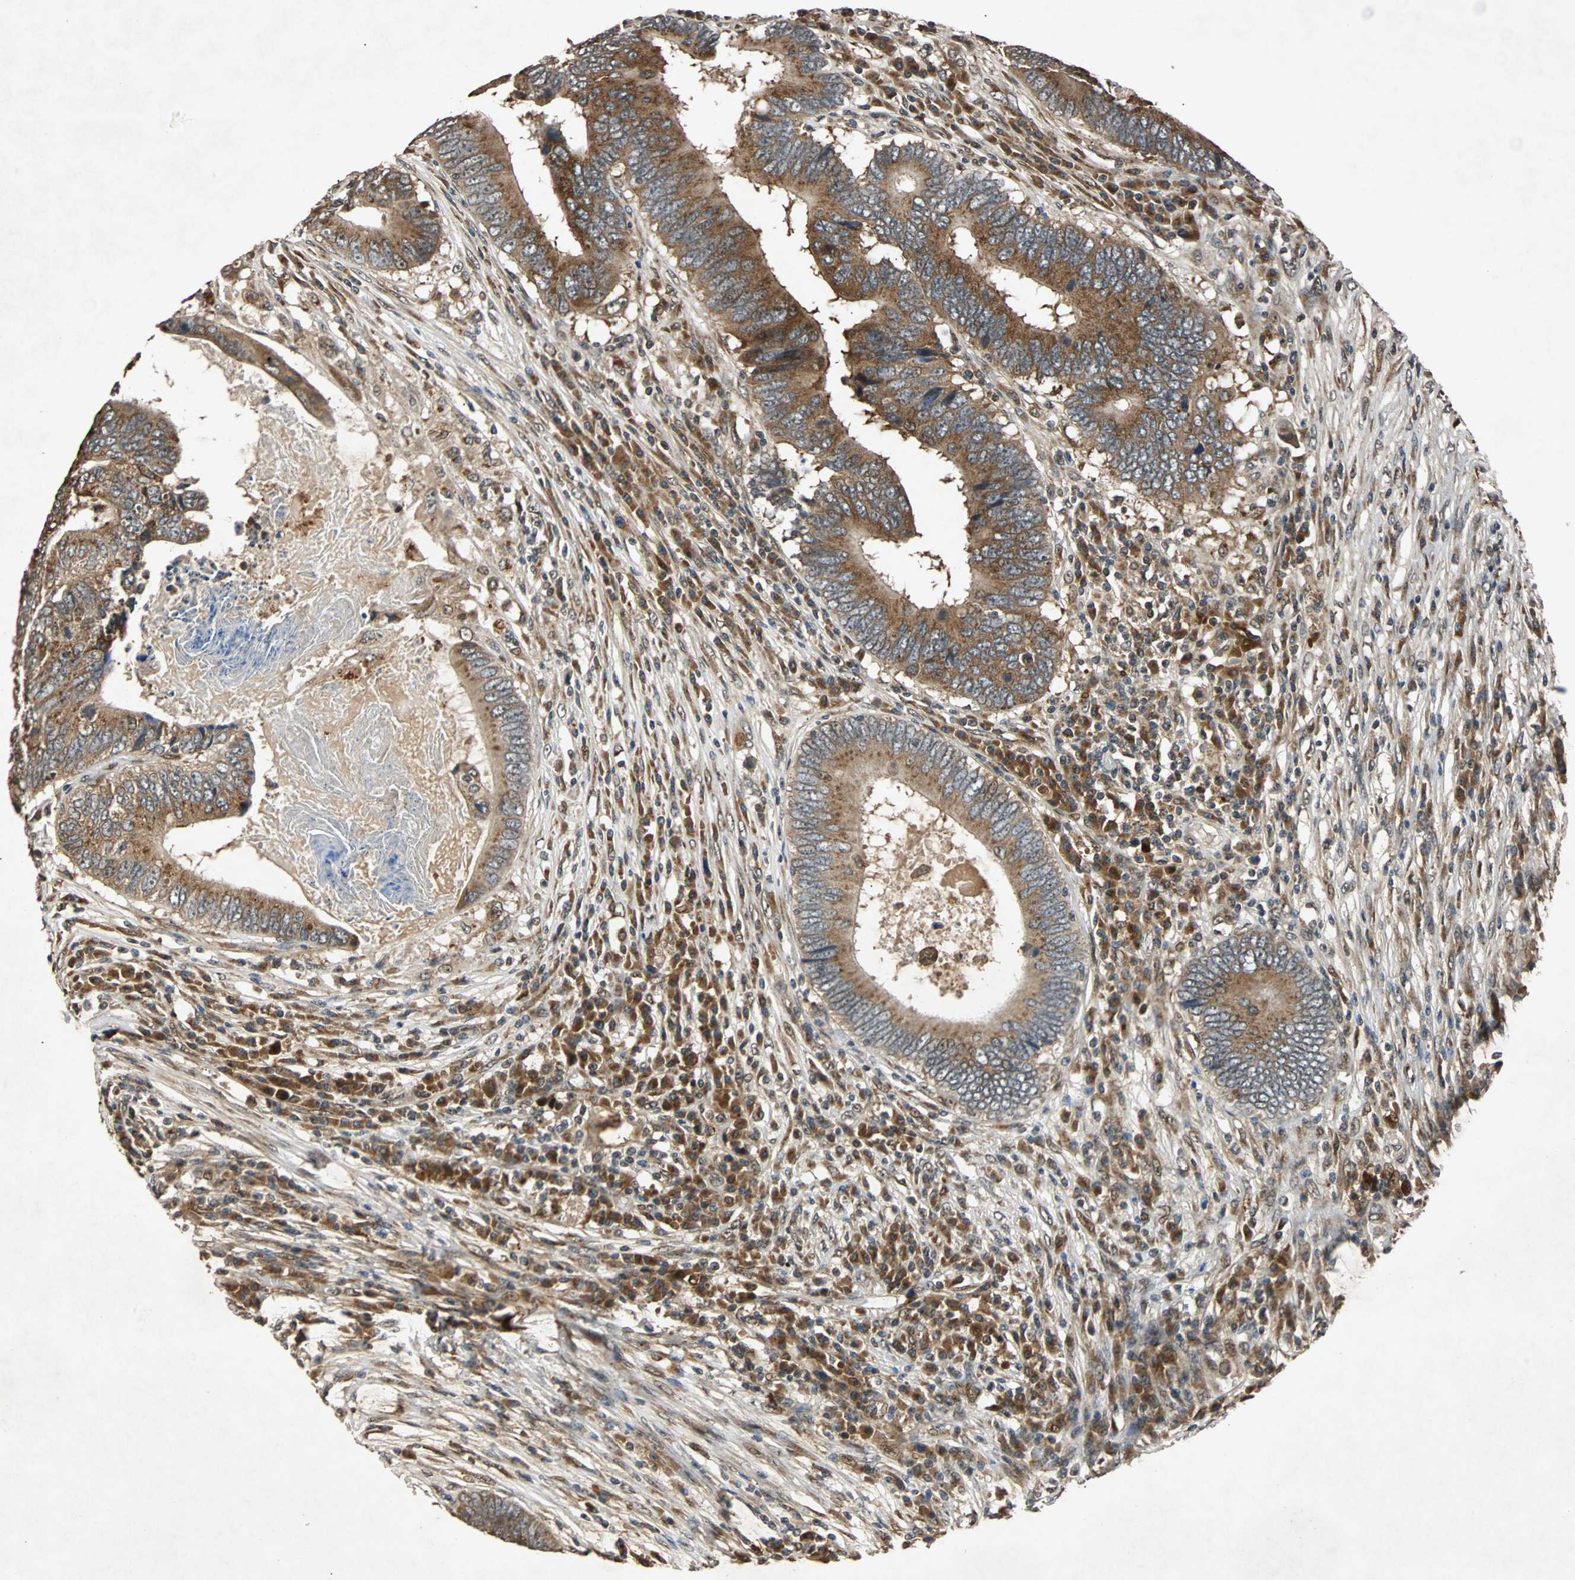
{"staining": {"intensity": "strong", "quantity": ">75%", "location": "cytoplasmic/membranous"}, "tissue": "colorectal cancer", "cell_type": "Tumor cells", "image_type": "cancer", "snomed": [{"axis": "morphology", "description": "Adenocarcinoma, NOS"}, {"axis": "topography", "description": "Colon"}], "caption": "Colorectal cancer (adenocarcinoma) tissue shows strong cytoplasmic/membranous expression in about >75% of tumor cells, visualized by immunohistochemistry. The staining is performed using DAB brown chromogen to label protein expression. The nuclei are counter-stained blue using hematoxylin.", "gene": "USP31", "patient": {"sex": "female", "age": 78}}